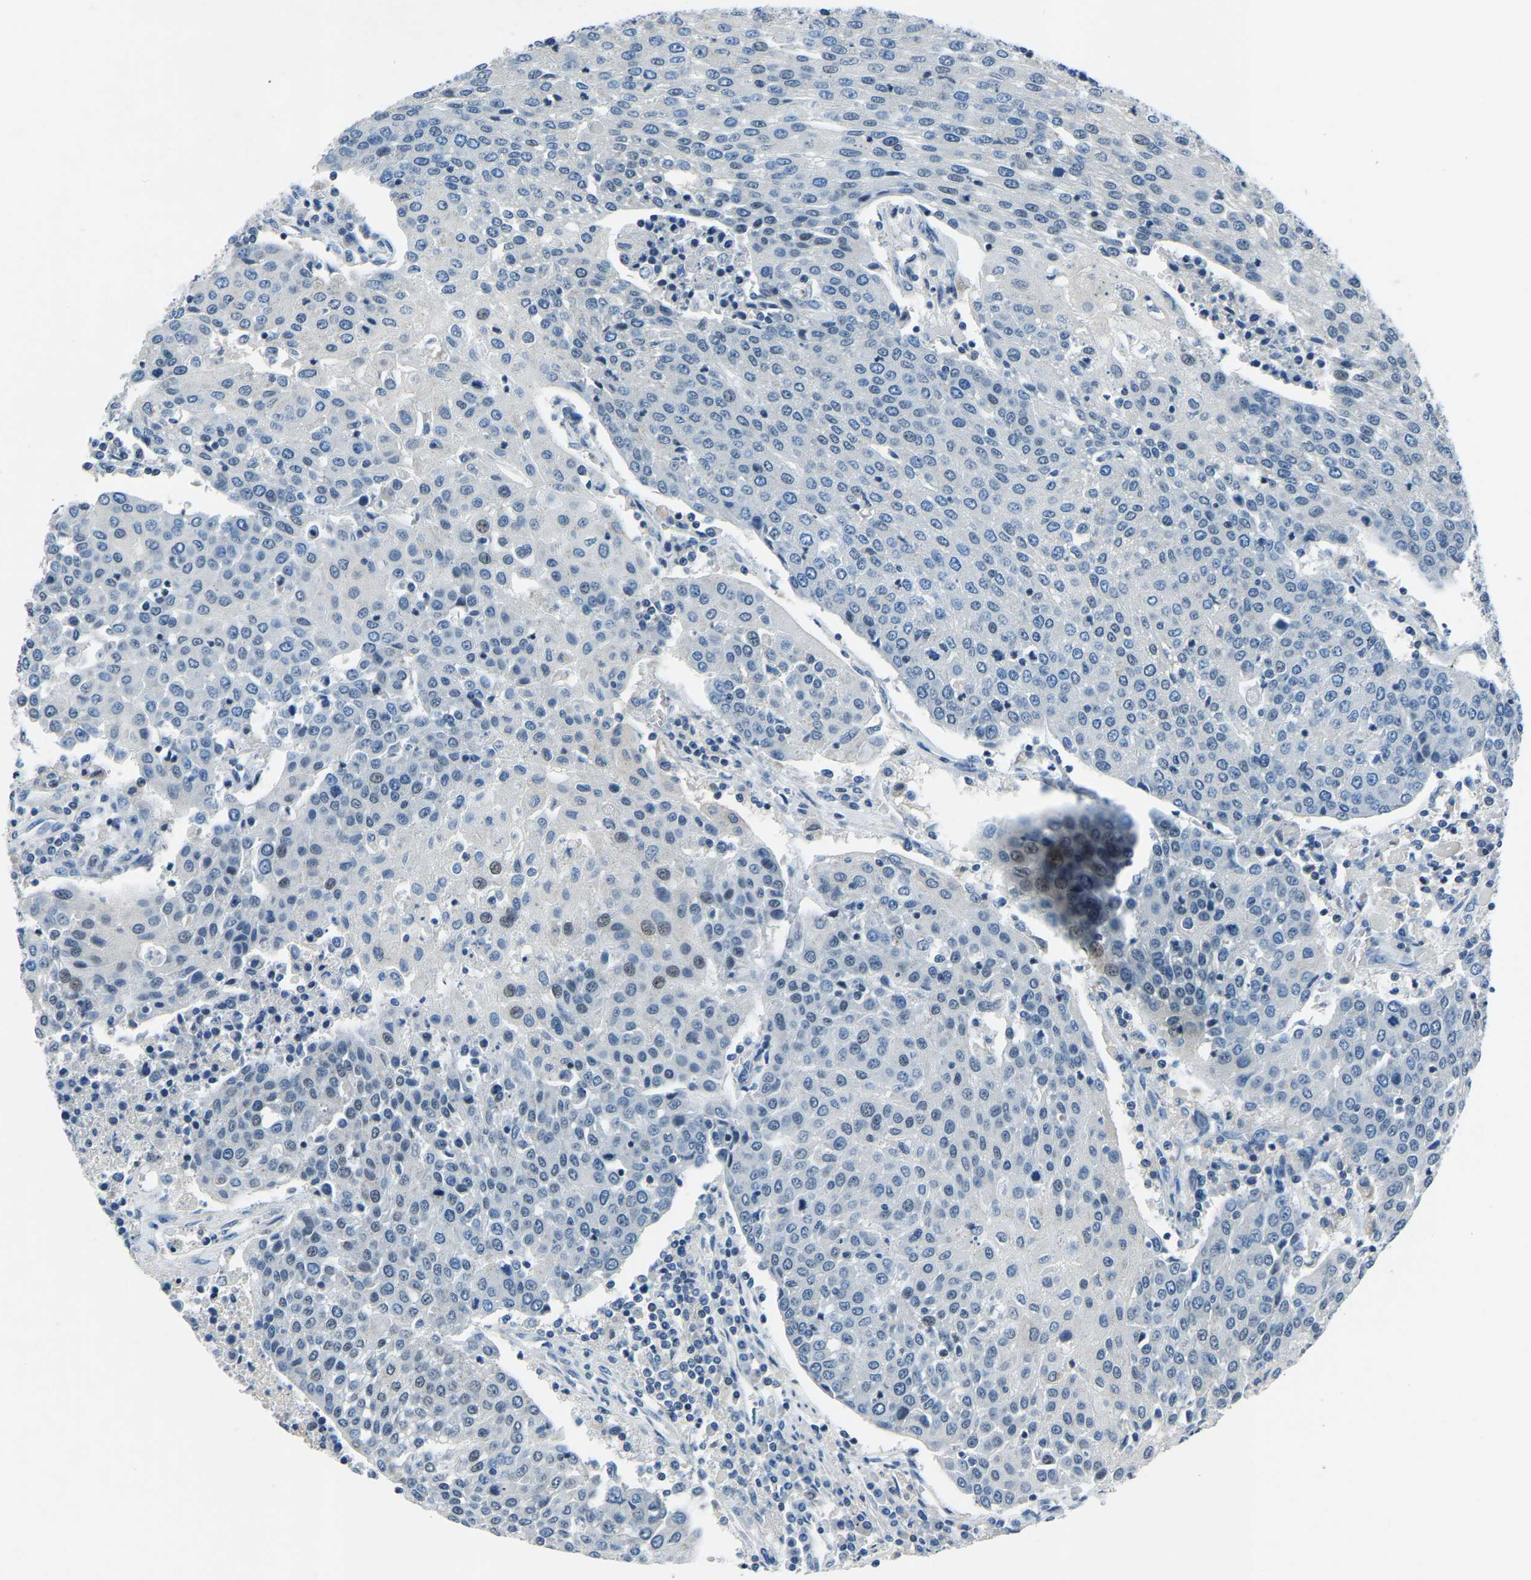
{"staining": {"intensity": "weak", "quantity": "<25%", "location": "nuclear"}, "tissue": "urothelial cancer", "cell_type": "Tumor cells", "image_type": "cancer", "snomed": [{"axis": "morphology", "description": "Urothelial carcinoma, High grade"}, {"axis": "topography", "description": "Urinary bladder"}], "caption": "IHC of human urothelial cancer demonstrates no expression in tumor cells.", "gene": "XIRP1", "patient": {"sex": "female", "age": 85}}